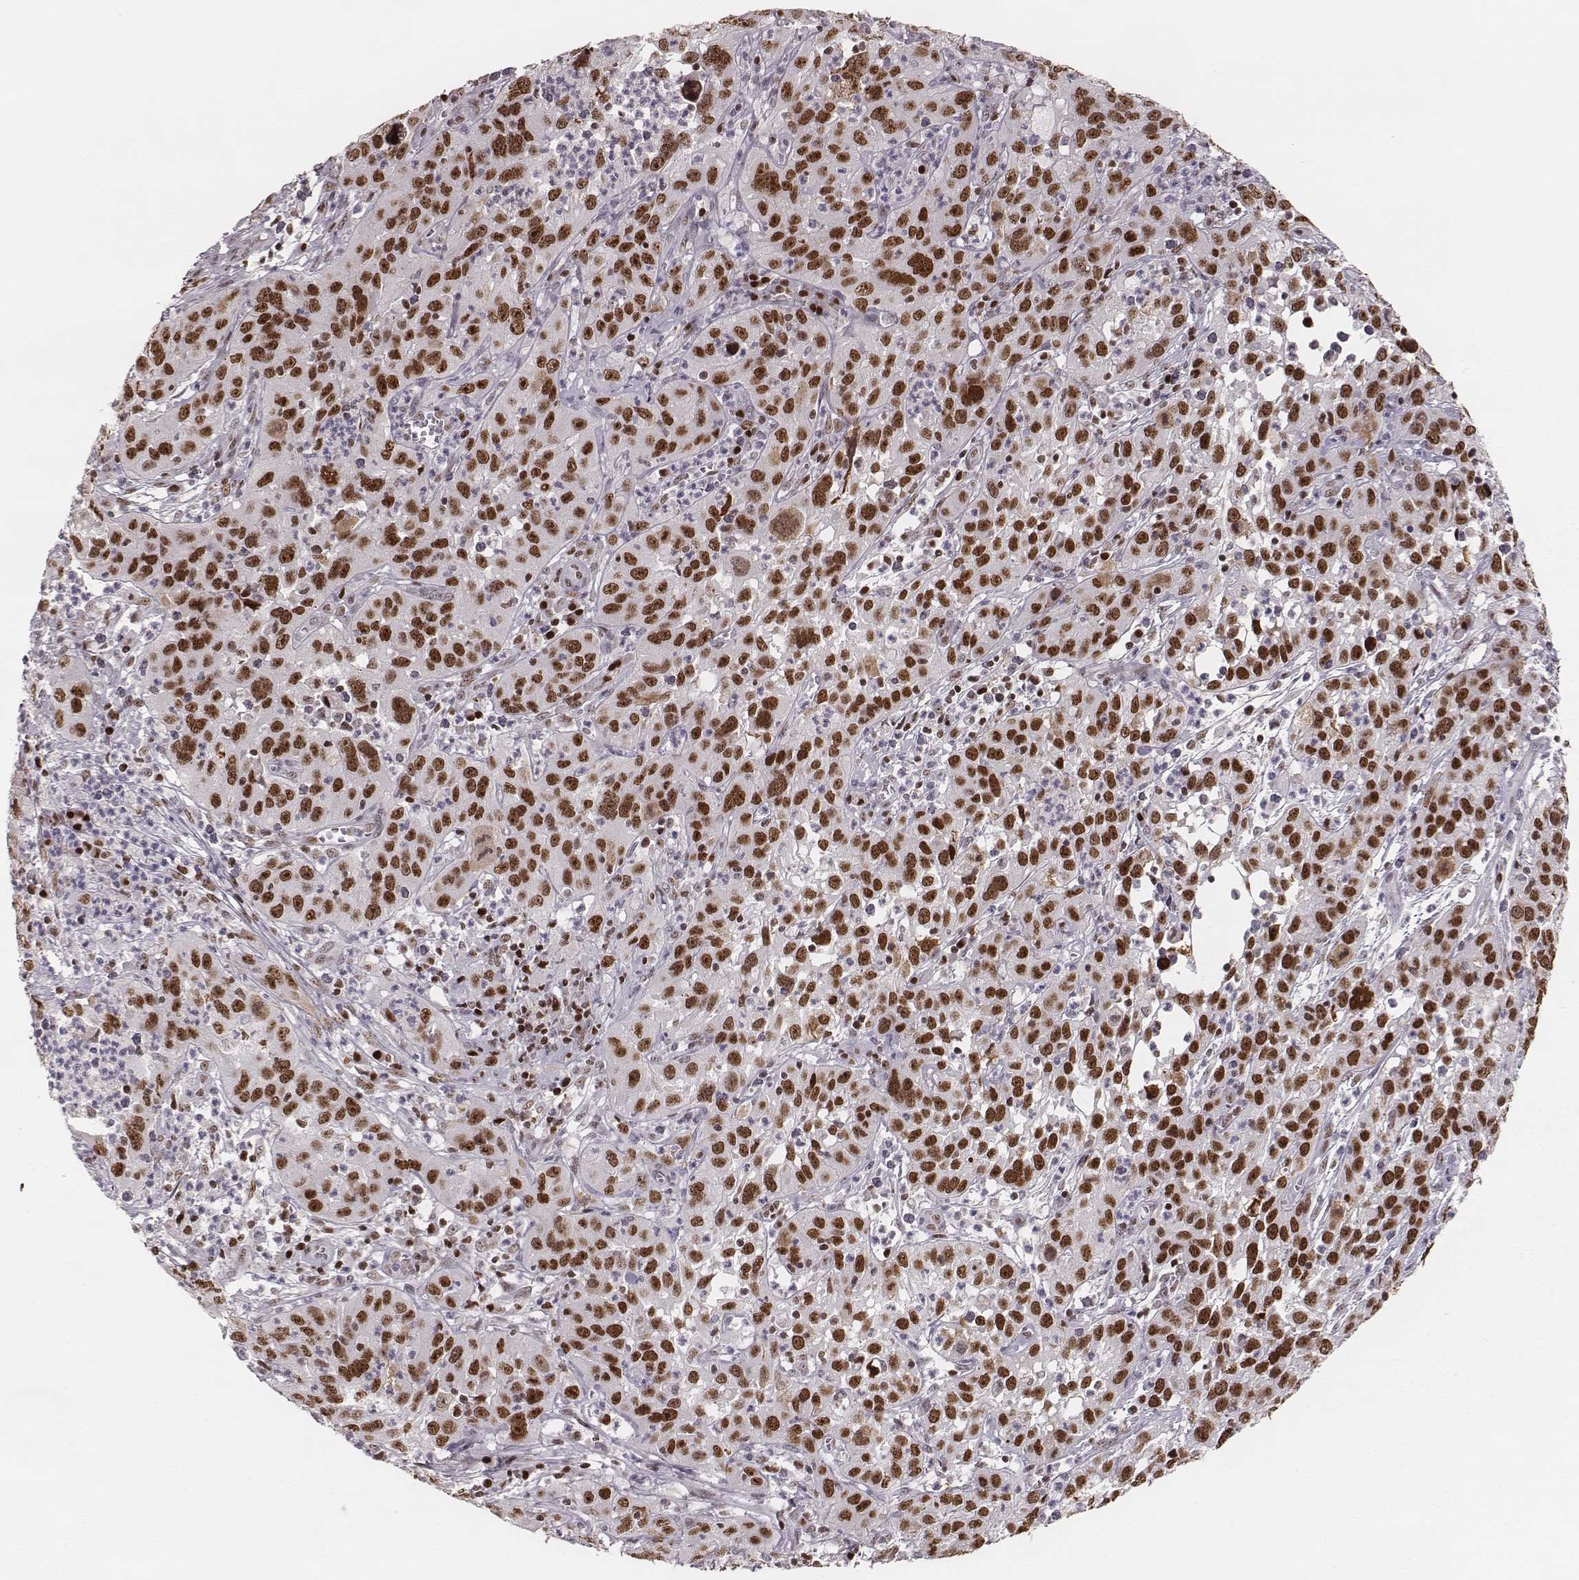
{"staining": {"intensity": "moderate", "quantity": ">75%", "location": "nuclear"}, "tissue": "cervical cancer", "cell_type": "Tumor cells", "image_type": "cancer", "snomed": [{"axis": "morphology", "description": "Squamous cell carcinoma, NOS"}, {"axis": "topography", "description": "Cervix"}], "caption": "Brown immunohistochemical staining in human cervical cancer displays moderate nuclear positivity in approximately >75% of tumor cells. (DAB (3,3'-diaminobenzidine) IHC, brown staining for protein, blue staining for nuclei).", "gene": "PARP1", "patient": {"sex": "female", "age": 32}}